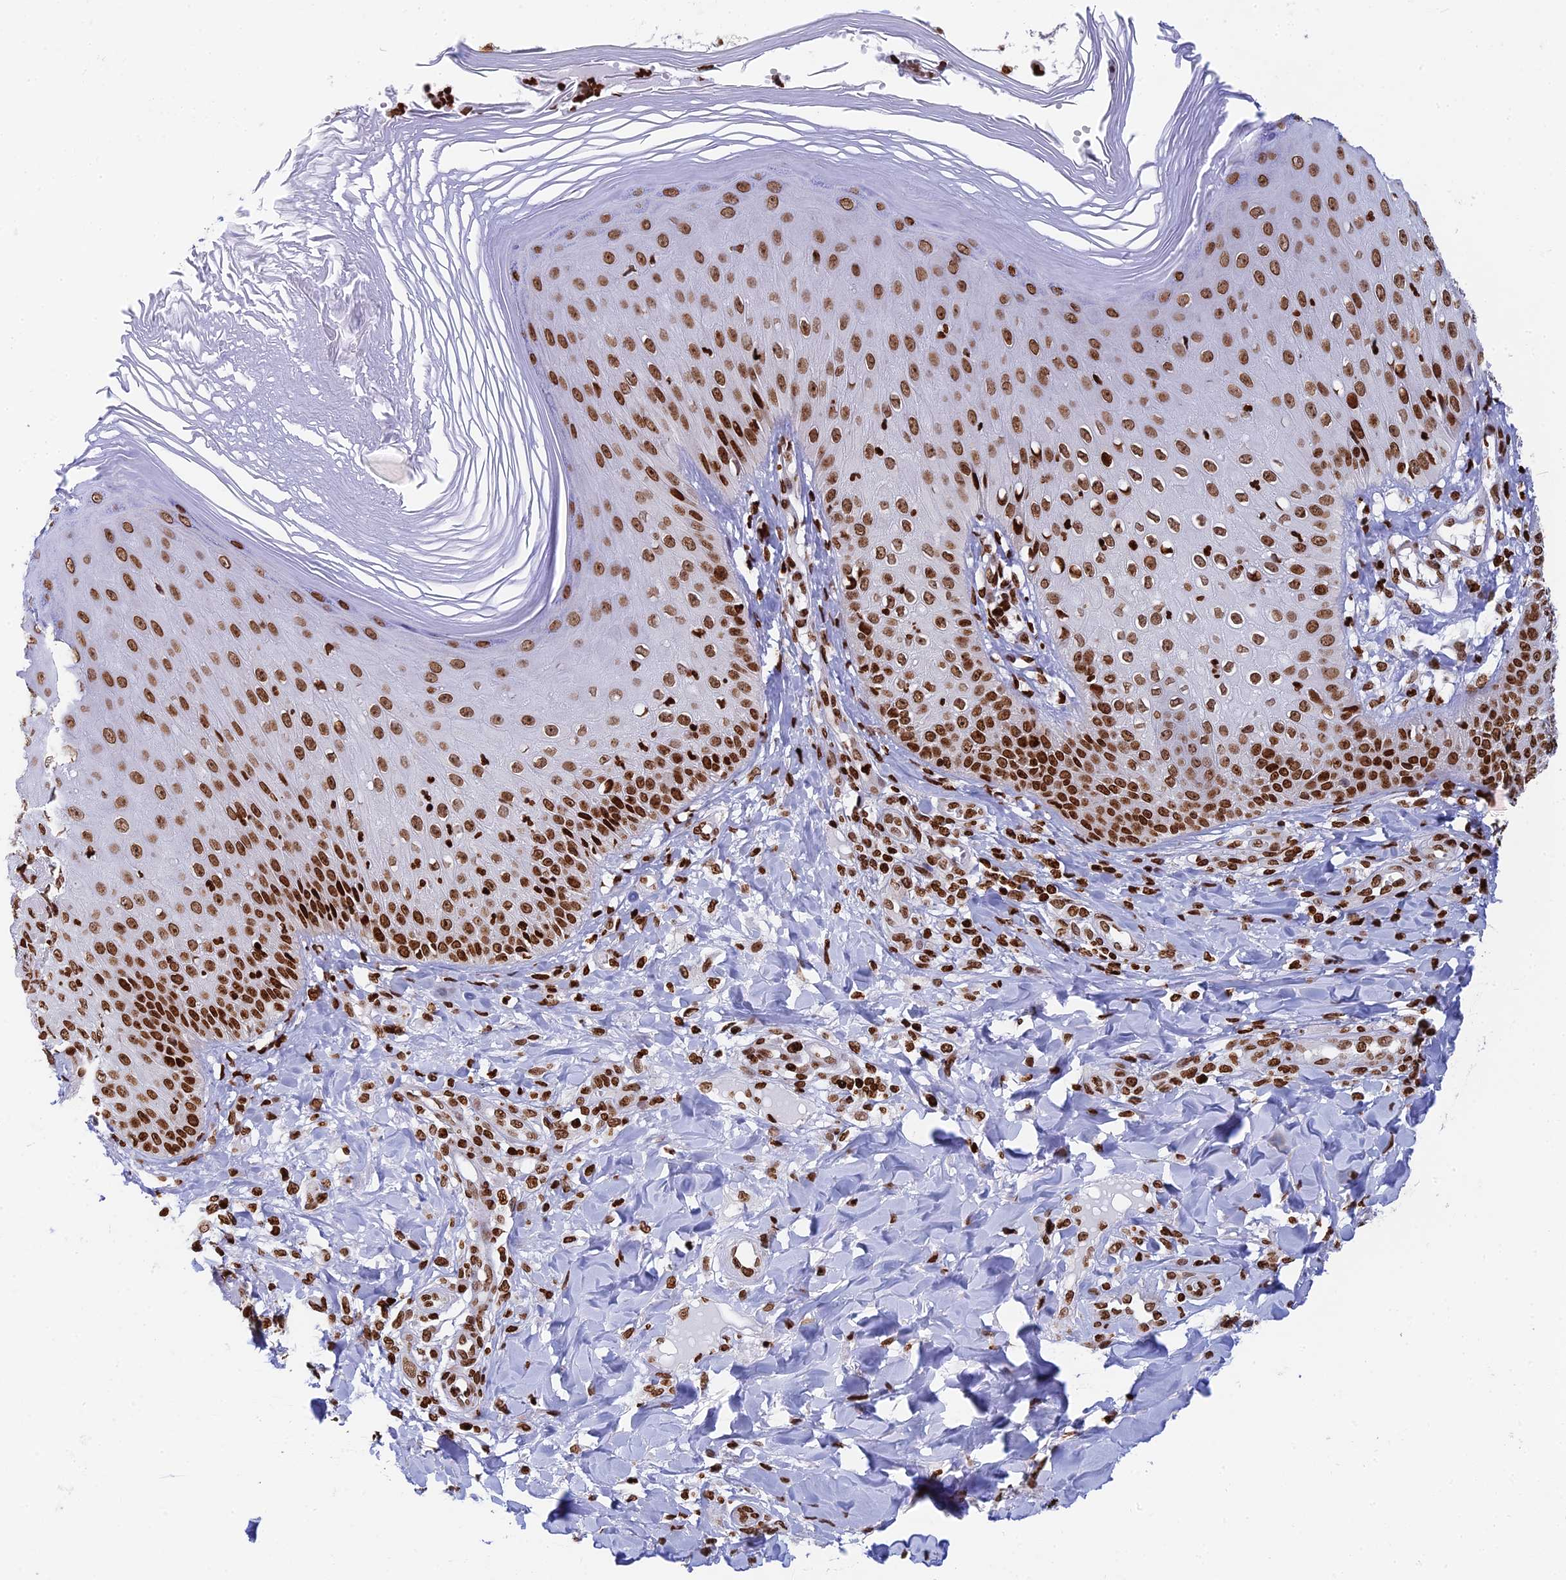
{"staining": {"intensity": "strong", "quantity": ">75%", "location": "nuclear"}, "tissue": "skin", "cell_type": "Epidermal cells", "image_type": "normal", "snomed": [{"axis": "morphology", "description": "Normal tissue, NOS"}, {"axis": "morphology", "description": "Inflammation, NOS"}, {"axis": "topography", "description": "Soft tissue"}, {"axis": "topography", "description": "Anal"}], "caption": "This is a histology image of immunohistochemistry (IHC) staining of normal skin, which shows strong positivity in the nuclear of epidermal cells.", "gene": "RPAP1", "patient": {"sex": "female", "age": 15}}